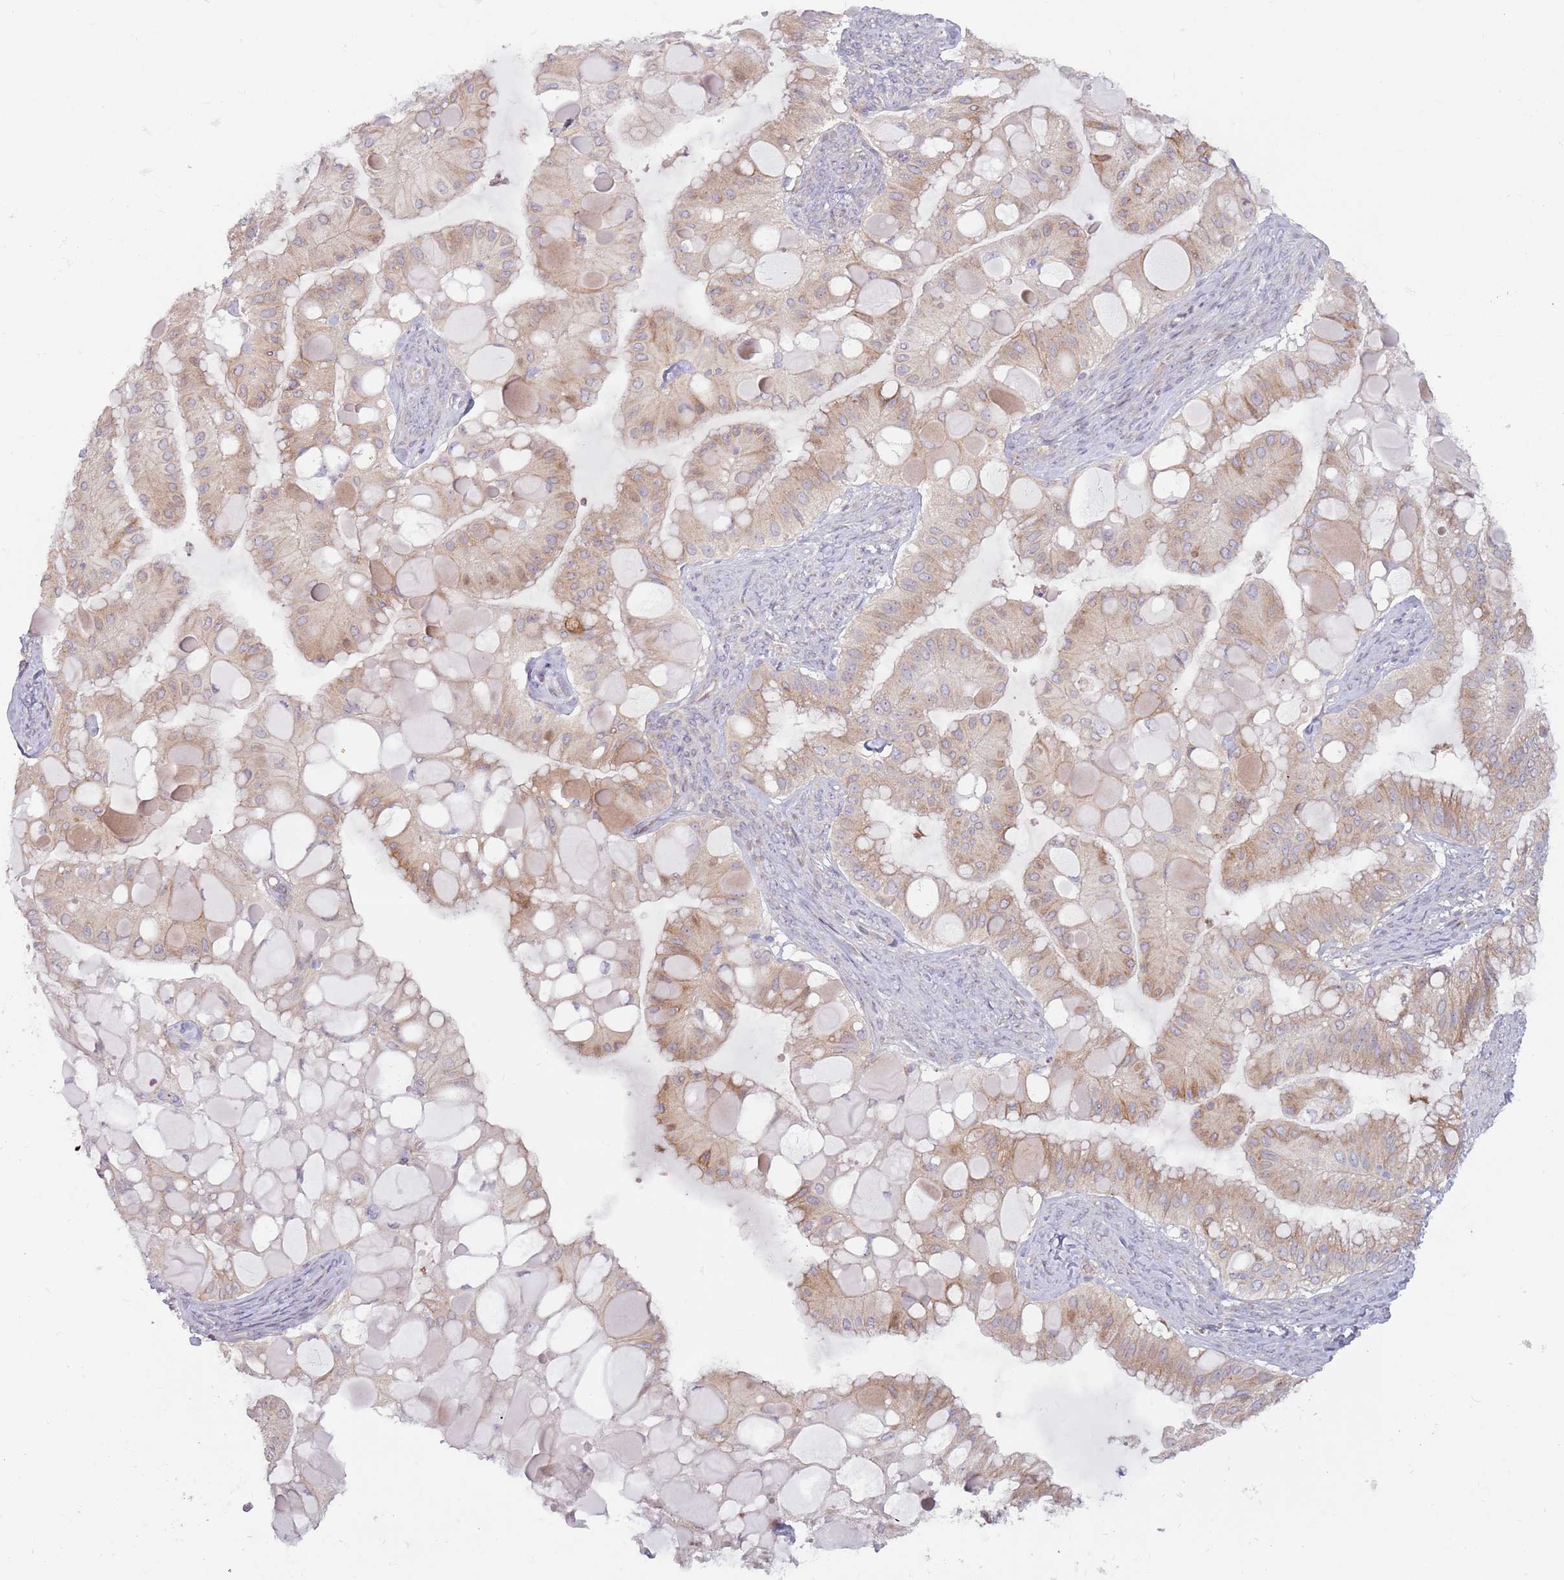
{"staining": {"intensity": "weak", "quantity": ">75%", "location": "cytoplasmic/membranous"}, "tissue": "ovarian cancer", "cell_type": "Tumor cells", "image_type": "cancer", "snomed": [{"axis": "morphology", "description": "Cystadenocarcinoma, mucinous, NOS"}, {"axis": "topography", "description": "Ovary"}], "caption": "Brown immunohistochemical staining in ovarian mucinous cystadenocarcinoma exhibits weak cytoplasmic/membranous expression in about >75% of tumor cells. (IHC, brightfield microscopy, high magnification).", "gene": "CCDC150", "patient": {"sex": "female", "age": 61}}